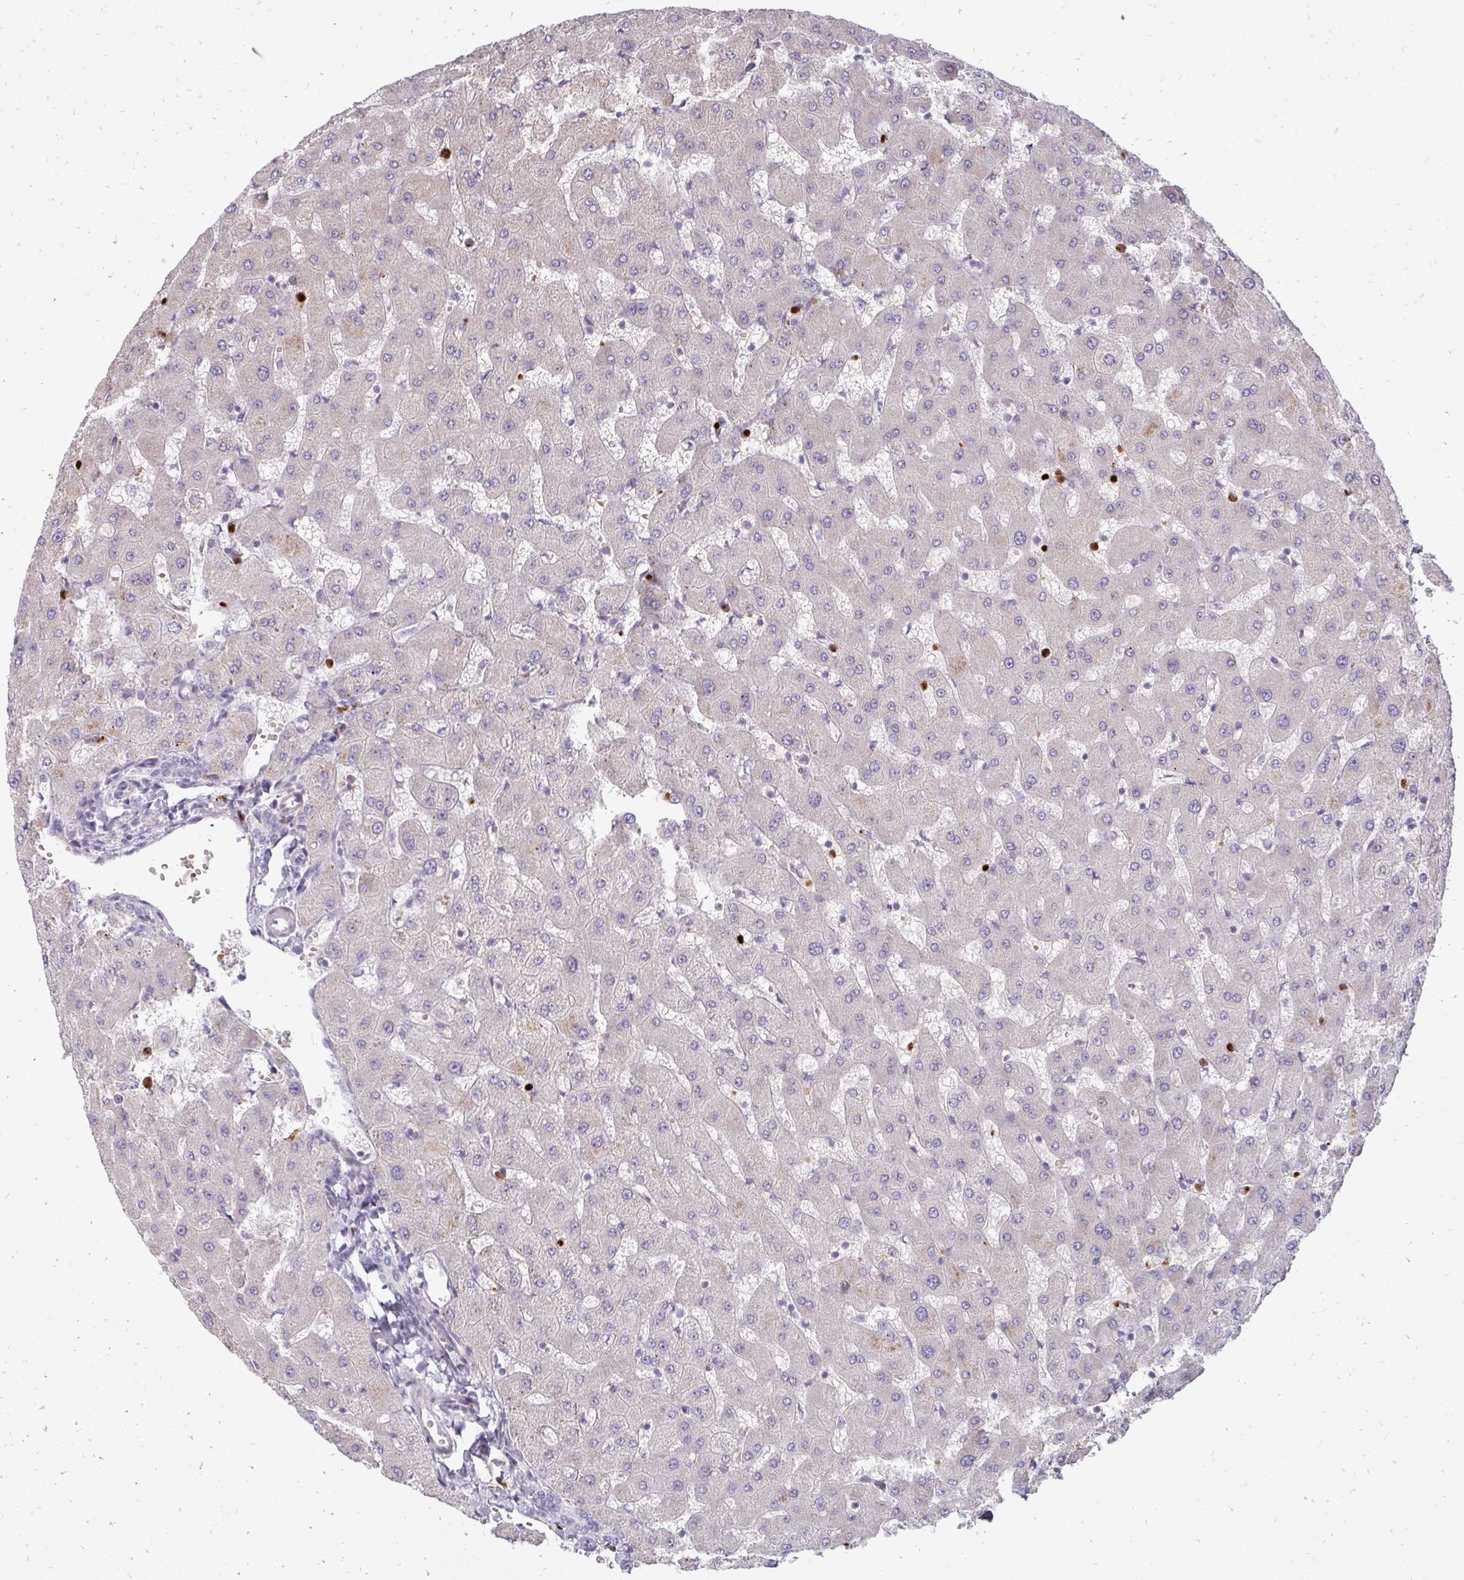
{"staining": {"intensity": "negative", "quantity": "none", "location": "none"}, "tissue": "liver", "cell_type": "Cholangiocytes", "image_type": "normal", "snomed": [{"axis": "morphology", "description": "Normal tissue, NOS"}, {"axis": "topography", "description": "Liver"}], "caption": "DAB (3,3'-diaminobenzidine) immunohistochemical staining of benign liver reveals no significant staining in cholangiocytes. The staining was performed using DAB (3,3'-diaminobenzidine) to visualize the protein expression in brown, while the nuclei were stained in blue with hematoxylin (Magnification: 20x).", "gene": "RAB33A", "patient": {"sex": "female", "age": 63}}